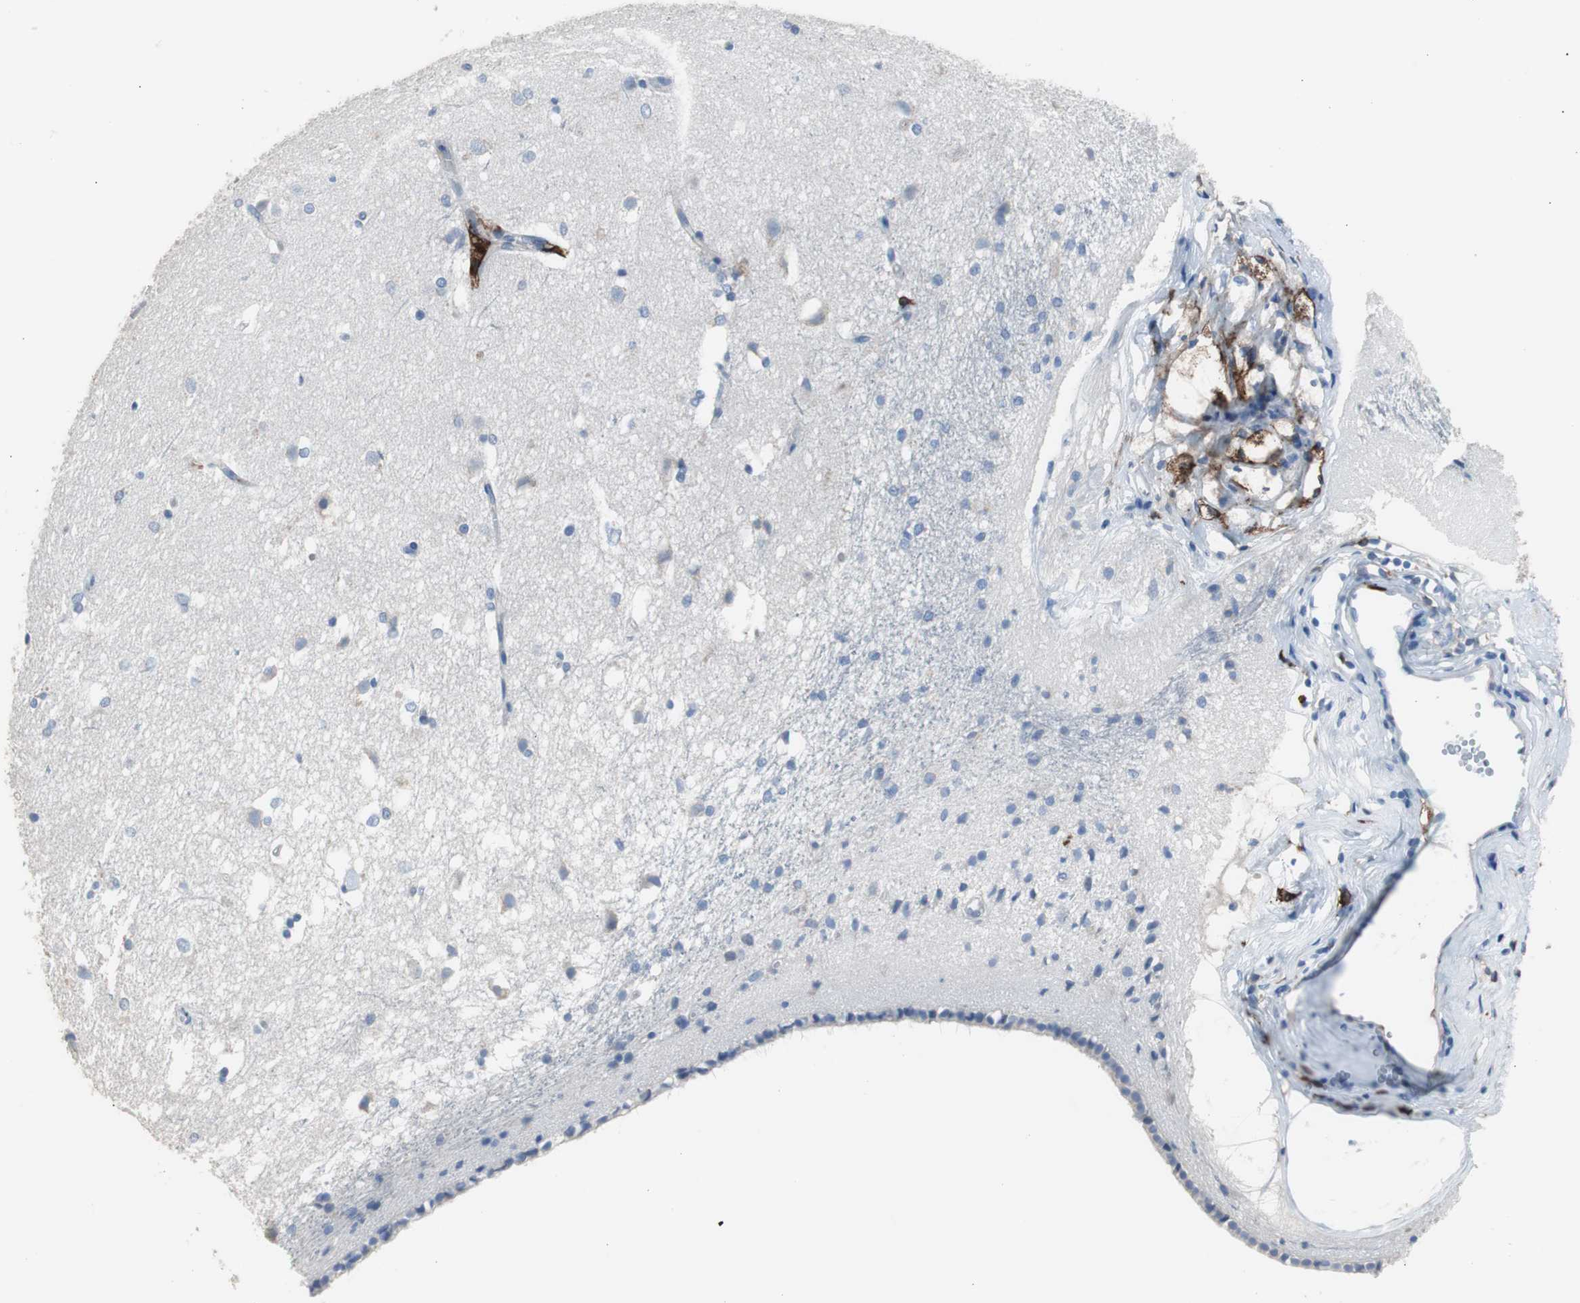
{"staining": {"intensity": "negative", "quantity": "none", "location": "none"}, "tissue": "caudate", "cell_type": "Glial cells", "image_type": "normal", "snomed": [{"axis": "morphology", "description": "Normal tissue, NOS"}, {"axis": "topography", "description": "Lateral ventricle wall"}], "caption": "This is a histopathology image of immunohistochemistry staining of benign caudate, which shows no expression in glial cells. The staining is performed using DAB brown chromogen with nuclei counter-stained in using hematoxylin.", "gene": "FCGR2B", "patient": {"sex": "female", "age": 19}}